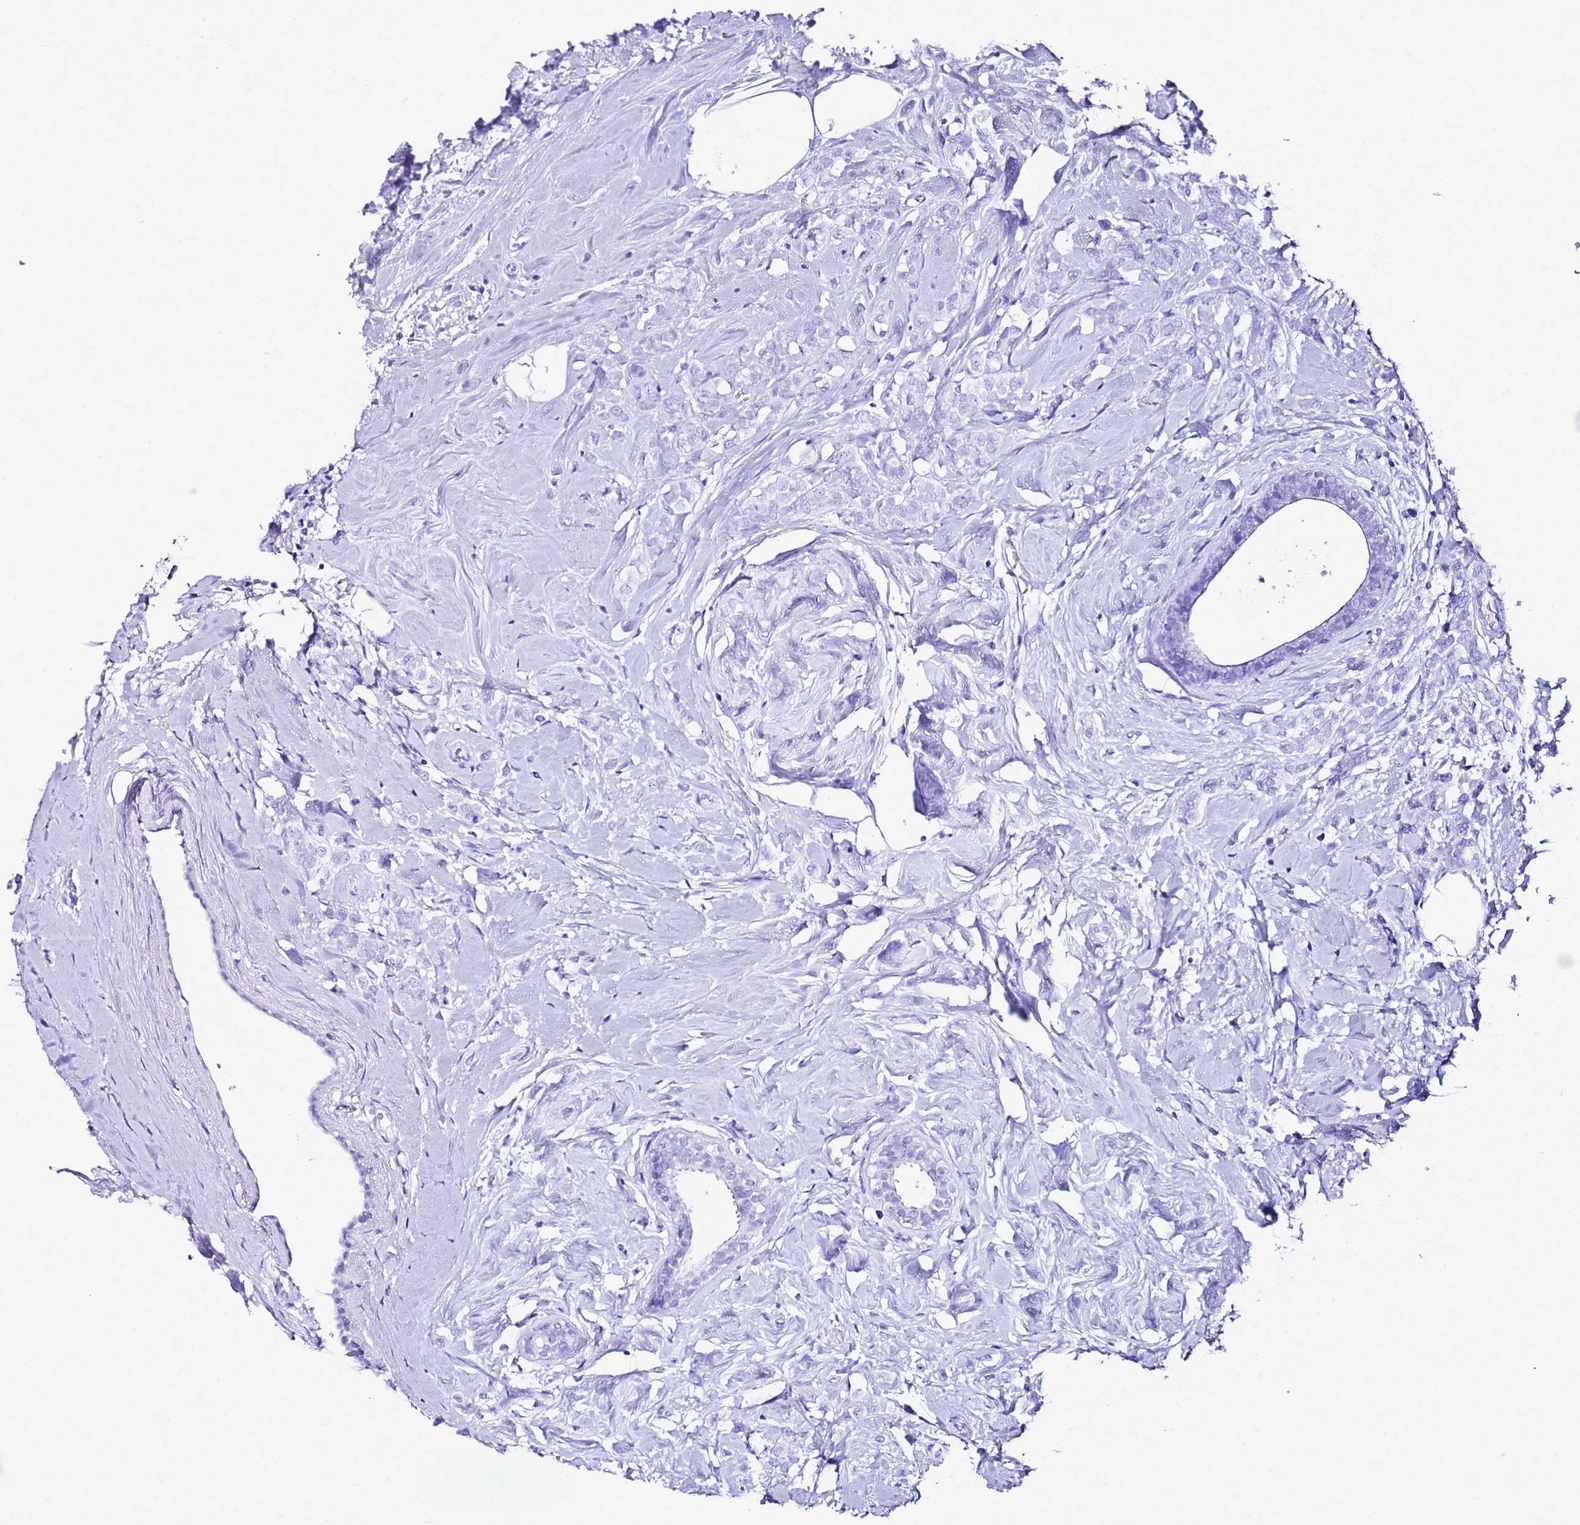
{"staining": {"intensity": "negative", "quantity": "none", "location": "none"}, "tissue": "breast cancer", "cell_type": "Tumor cells", "image_type": "cancer", "snomed": [{"axis": "morphology", "description": "Lobular carcinoma"}, {"axis": "topography", "description": "Breast"}], "caption": "The immunohistochemistry histopathology image has no significant positivity in tumor cells of breast cancer (lobular carcinoma) tissue. (Brightfield microscopy of DAB IHC at high magnification).", "gene": "CA8", "patient": {"sex": "female", "age": 47}}